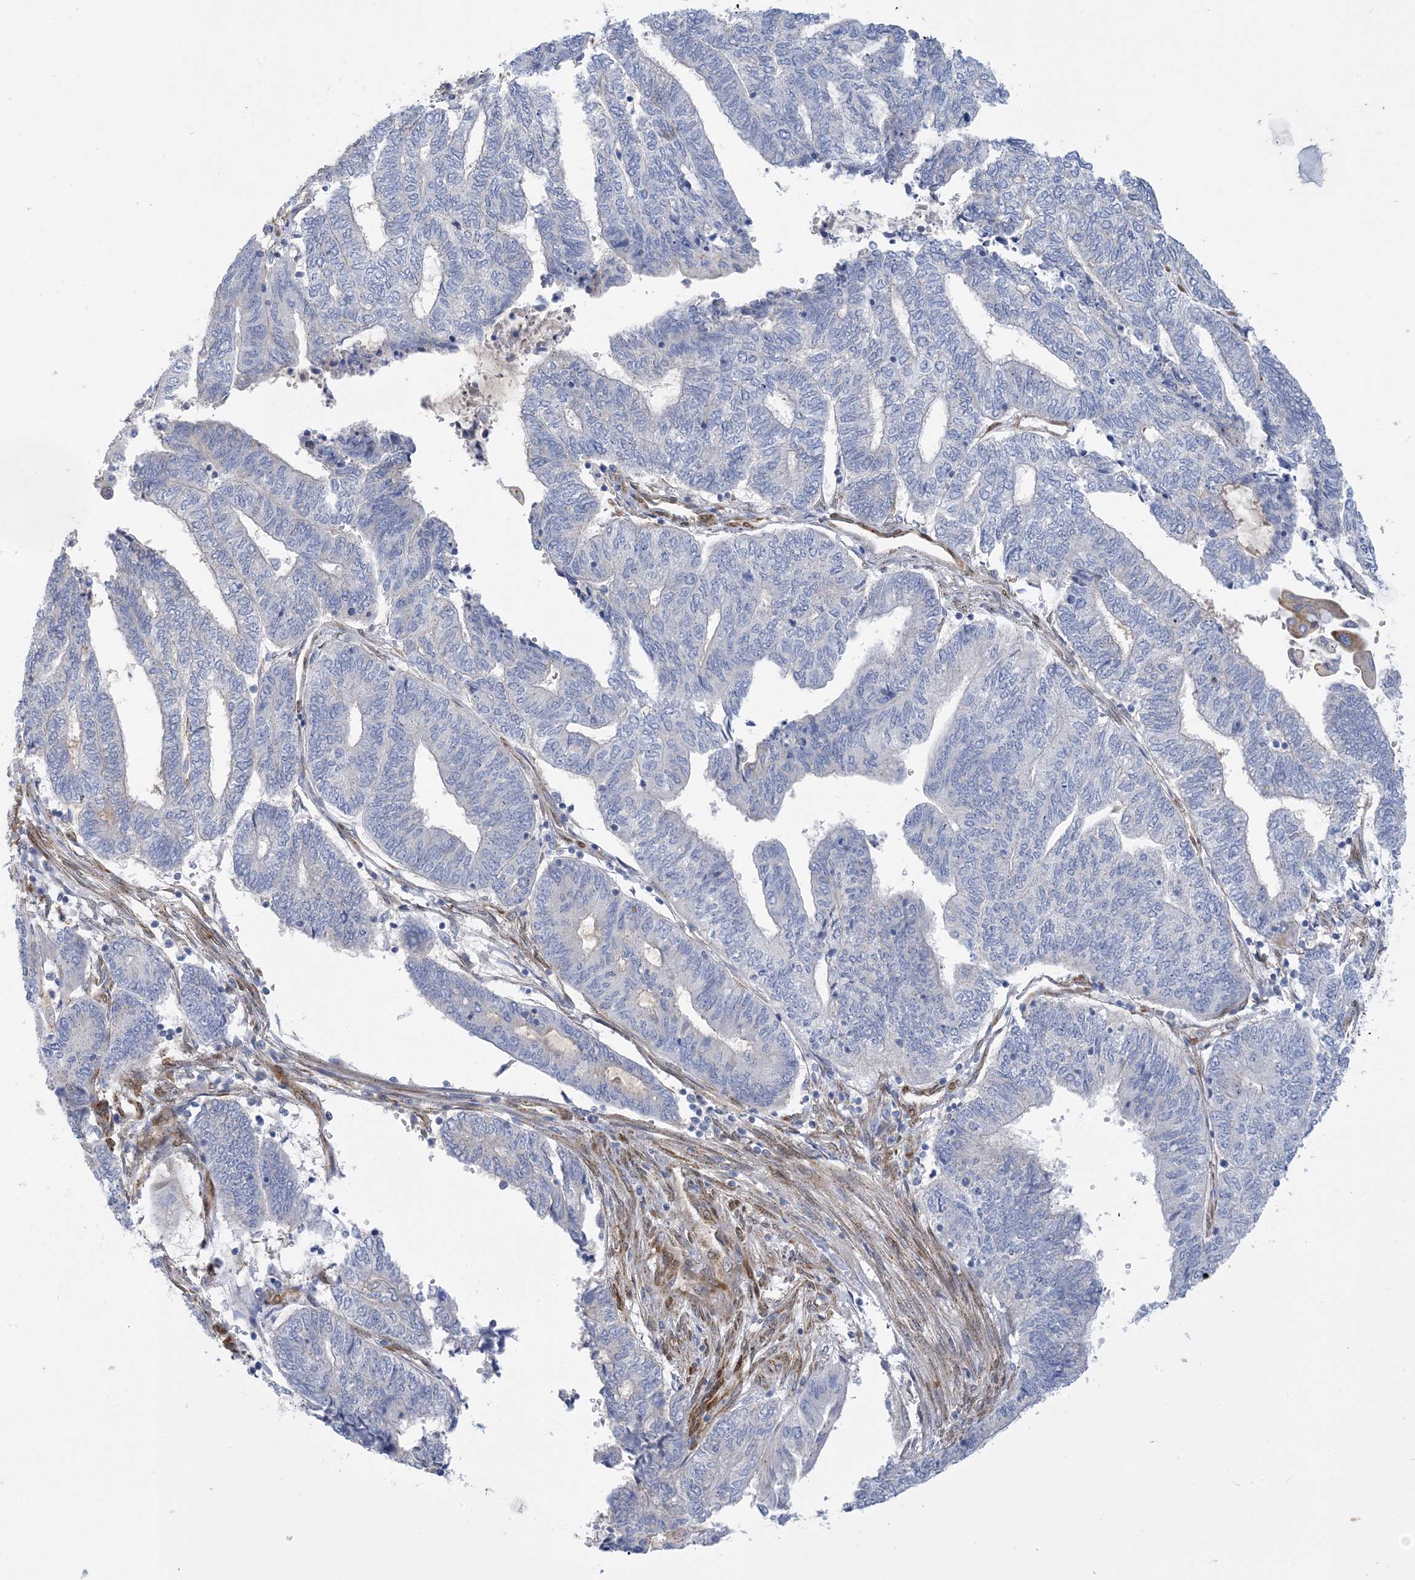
{"staining": {"intensity": "negative", "quantity": "none", "location": "none"}, "tissue": "endometrial cancer", "cell_type": "Tumor cells", "image_type": "cancer", "snomed": [{"axis": "morphology", "description": "Adenocarcinoma, NOS"}, {"axis": "topography", "description": "Uterus"}, {"axis": "topography", "description": "Endometrium"}], "caption": "Protein analysis of endometrial adenocarcinoma reveals no significant expression in tumor cells.", "gene": "RBMS3", "patient": {"sex": "female", "age": 70}}